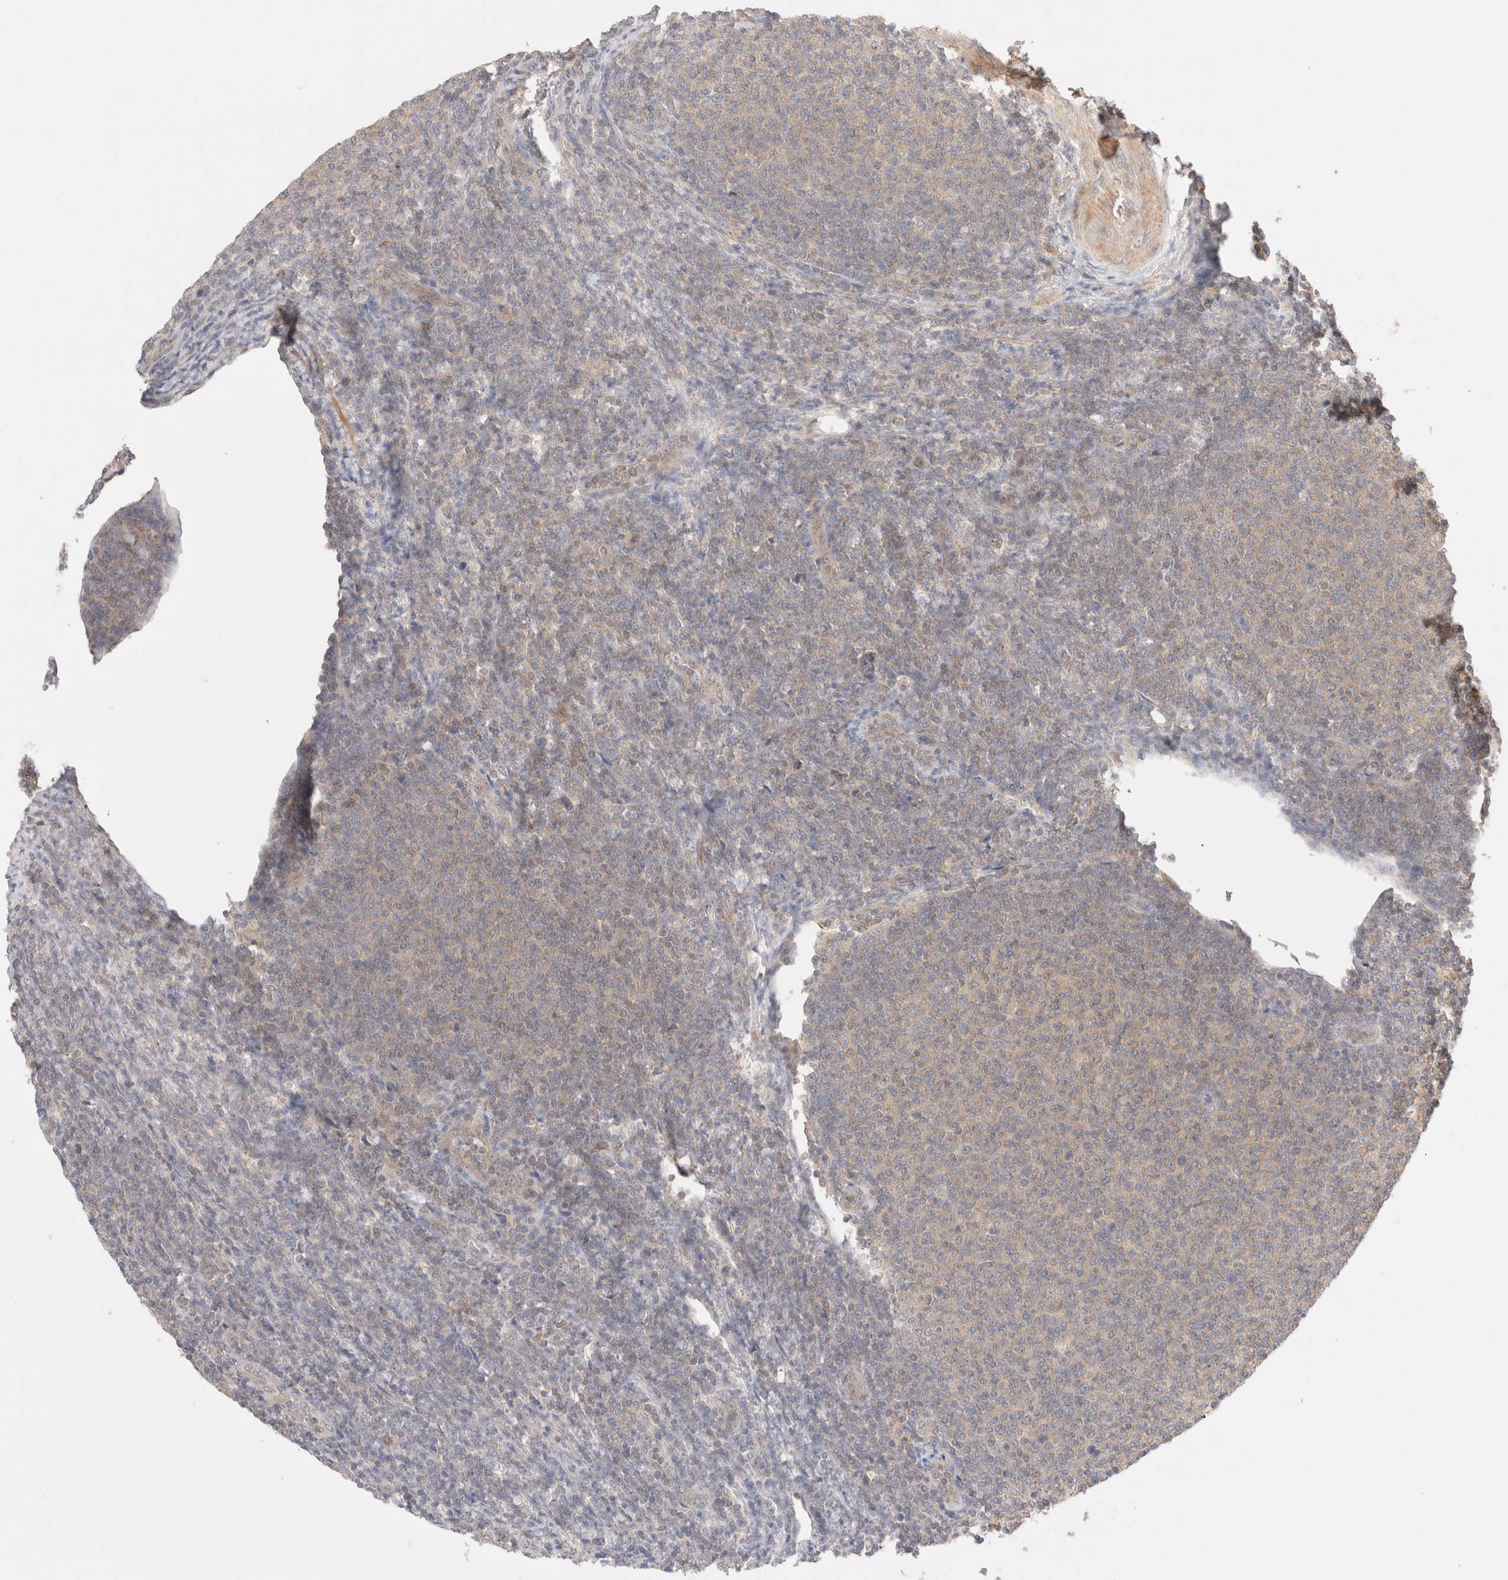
{"staining": {"intensity": "negative", "quantity": "none", "location": "none"}, "tissue": "lymphoma", "cell_type": "Tumor cells", "image_type": "cancer", "snomed": [{"axis": "morphology", "description": "Malignant lymphoma, non-Hodgkin's type, Low grade"}, {"axis": "topography", "description": "Lymph node"}], "caption": "This micrograph is of lymphoma stained with immunohistochemistry to label a protein in brown with the nuclei are counter-stained blue. There is no staining in tumor cells.", "gene": "CARNMT1", "patient": {"sex": "male", "age": 66}}